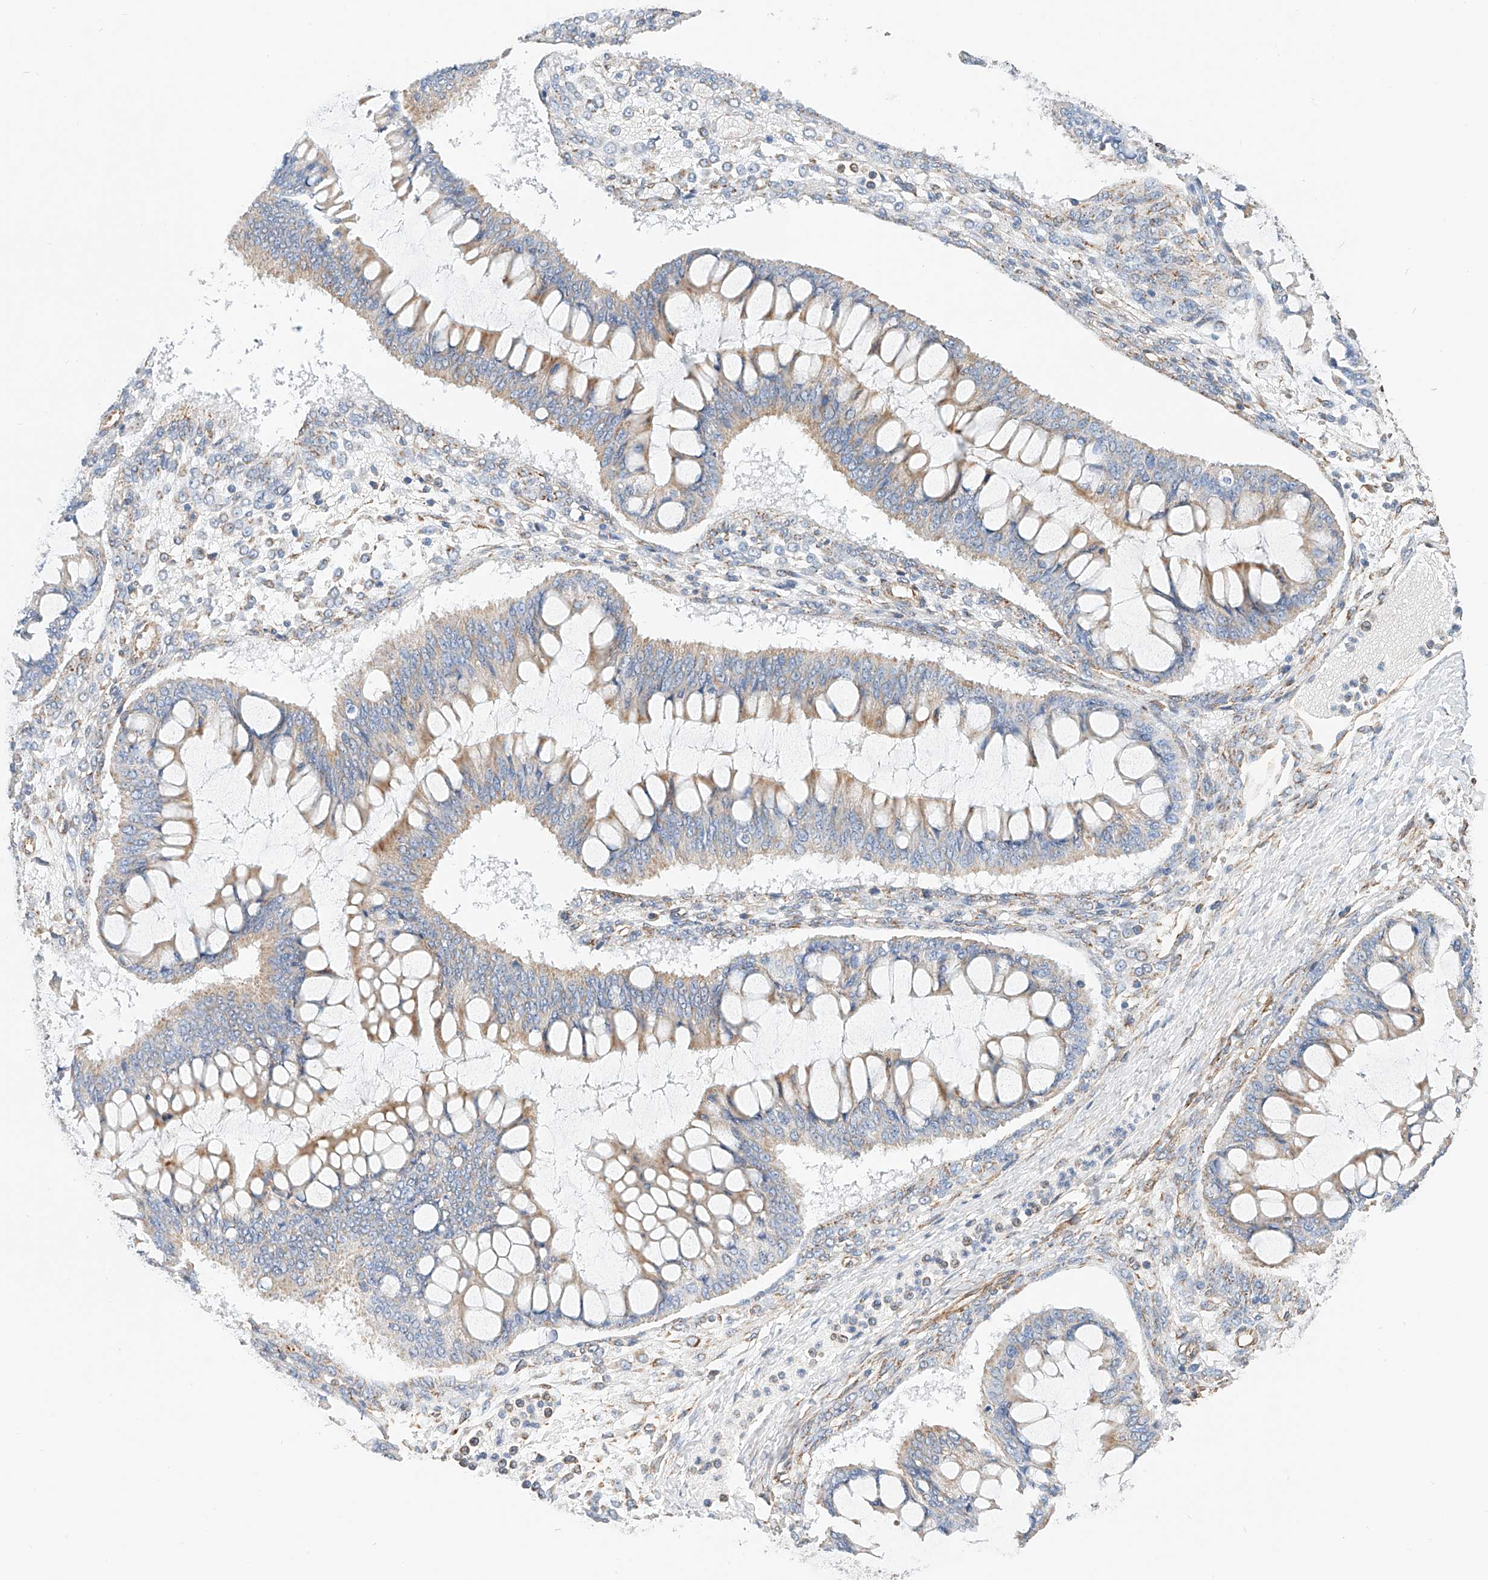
{"staining": {"intensity": "weak", "quantity": "25%-75%", "location": "cytoplasmic/membranous"}, "tissue": "ovarian cancer", "cell_type": "Tumor cells", "image_type": "cancer", "snomed": [{"axis": "morphology", "description": "Cystadenocarcinoma, mucinous, NOS"}, {"axis": "topography", "description": "Ovary"}], "caption": "Ovarian cancer stained with a brown dye reveals weak cytoplasmic/membranous positive expression in approximately 25%-75% of tumor cells.", "gene": "NDUFV3", "patient": {"sex": "female", "age": 73}}